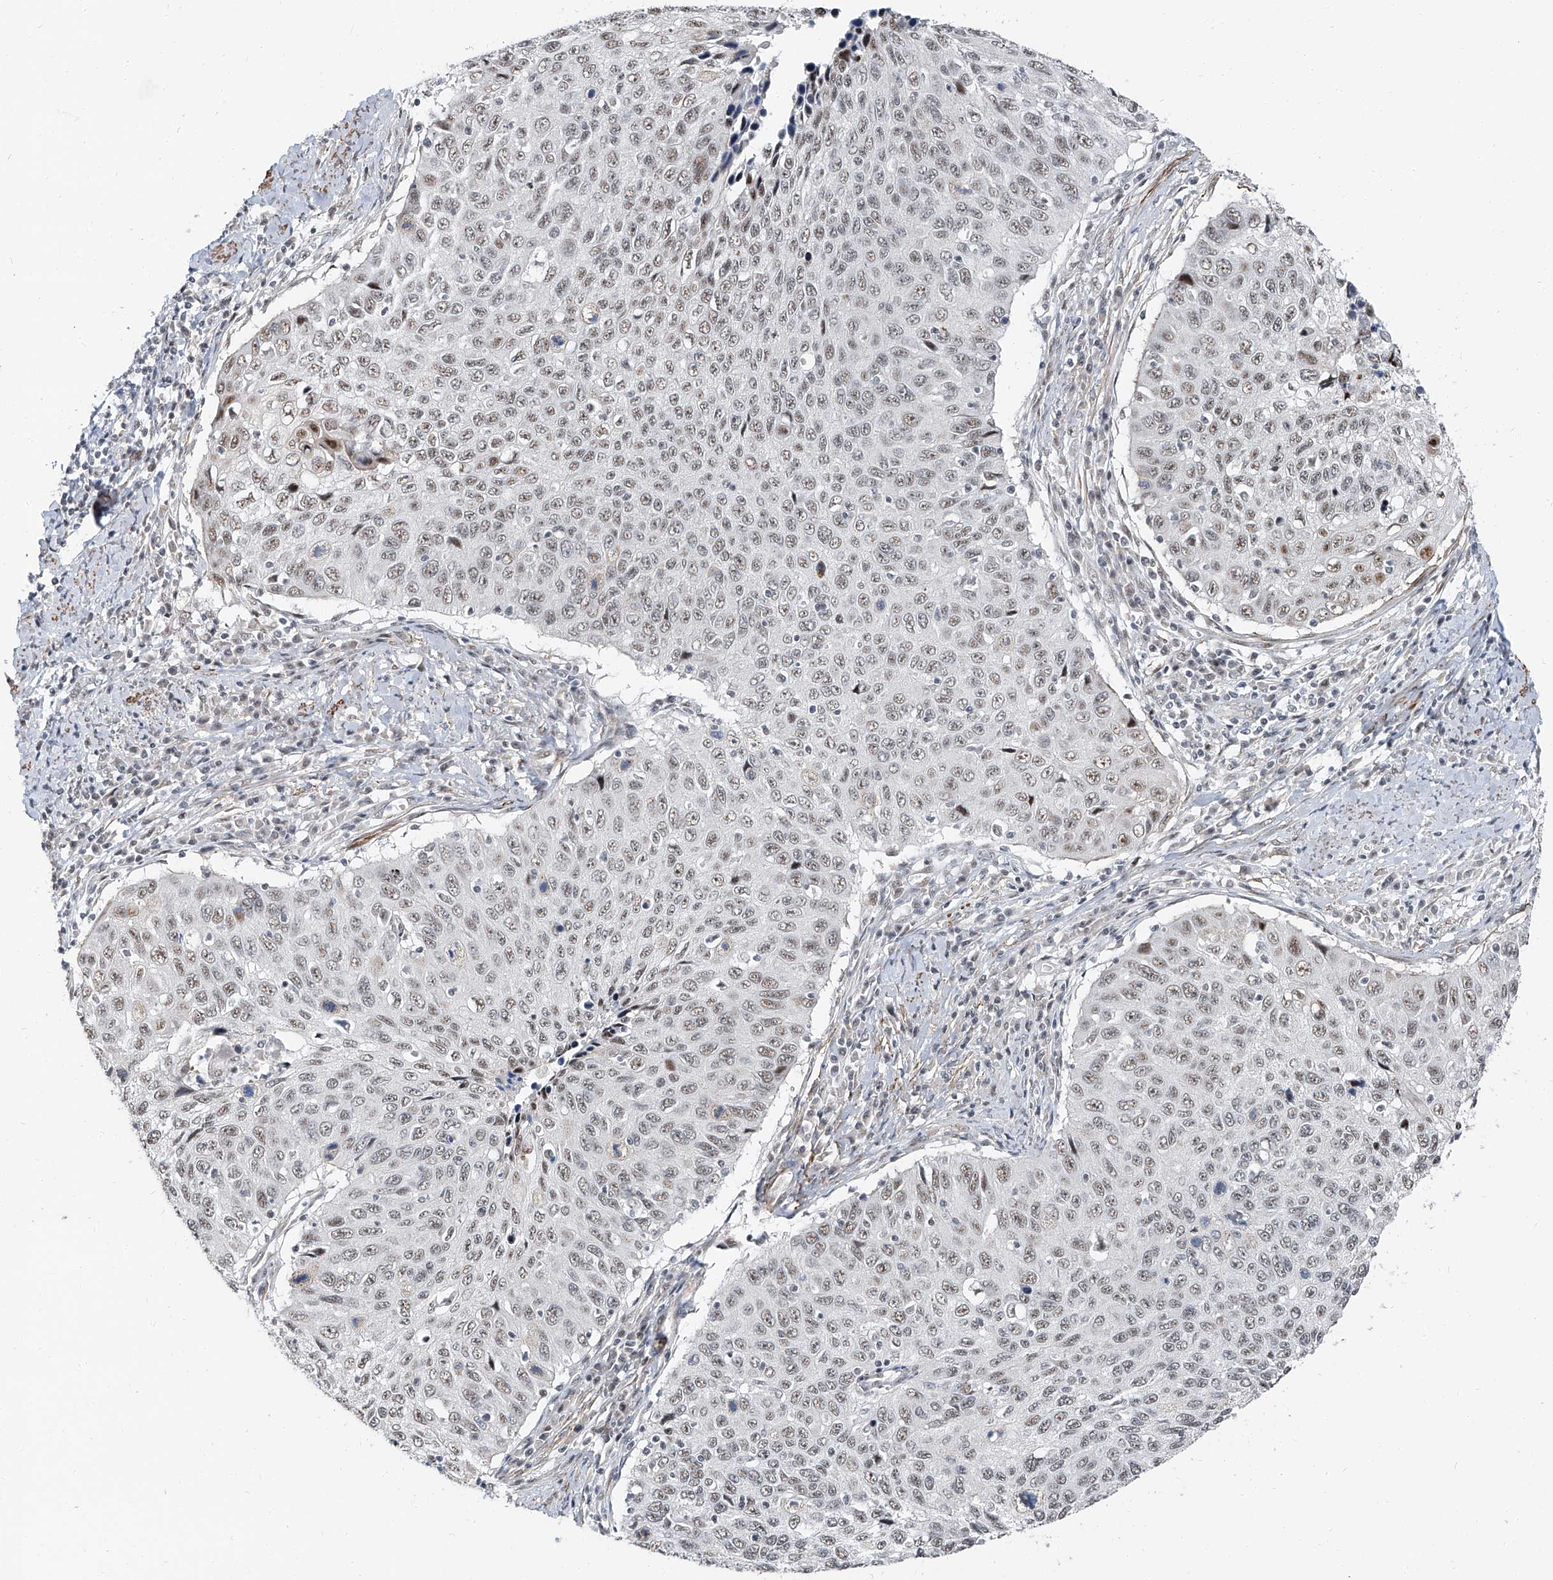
{"staining": {"intensity": "weak", "quantity": "25%-75%", "location": "nuclear"}, "tissue": "cervical cancer", "cell_type": "Tumor cells", "image_type": "cancer", "snomed": [{"axis": "morphology", "description": "Squamous cell carcinoma, NOS"}, {"axis": "topography", "description": "Cervix"}], "caption": "Approximately 25%-75% of tumor cells in human cervical cancer (squamous cell carcinoma) show weak nuclear protein positivity as visualized by brown immunohistochemical staining.", "gene": "TXLNB", "patient": {"sex": "female", "age": 53}}